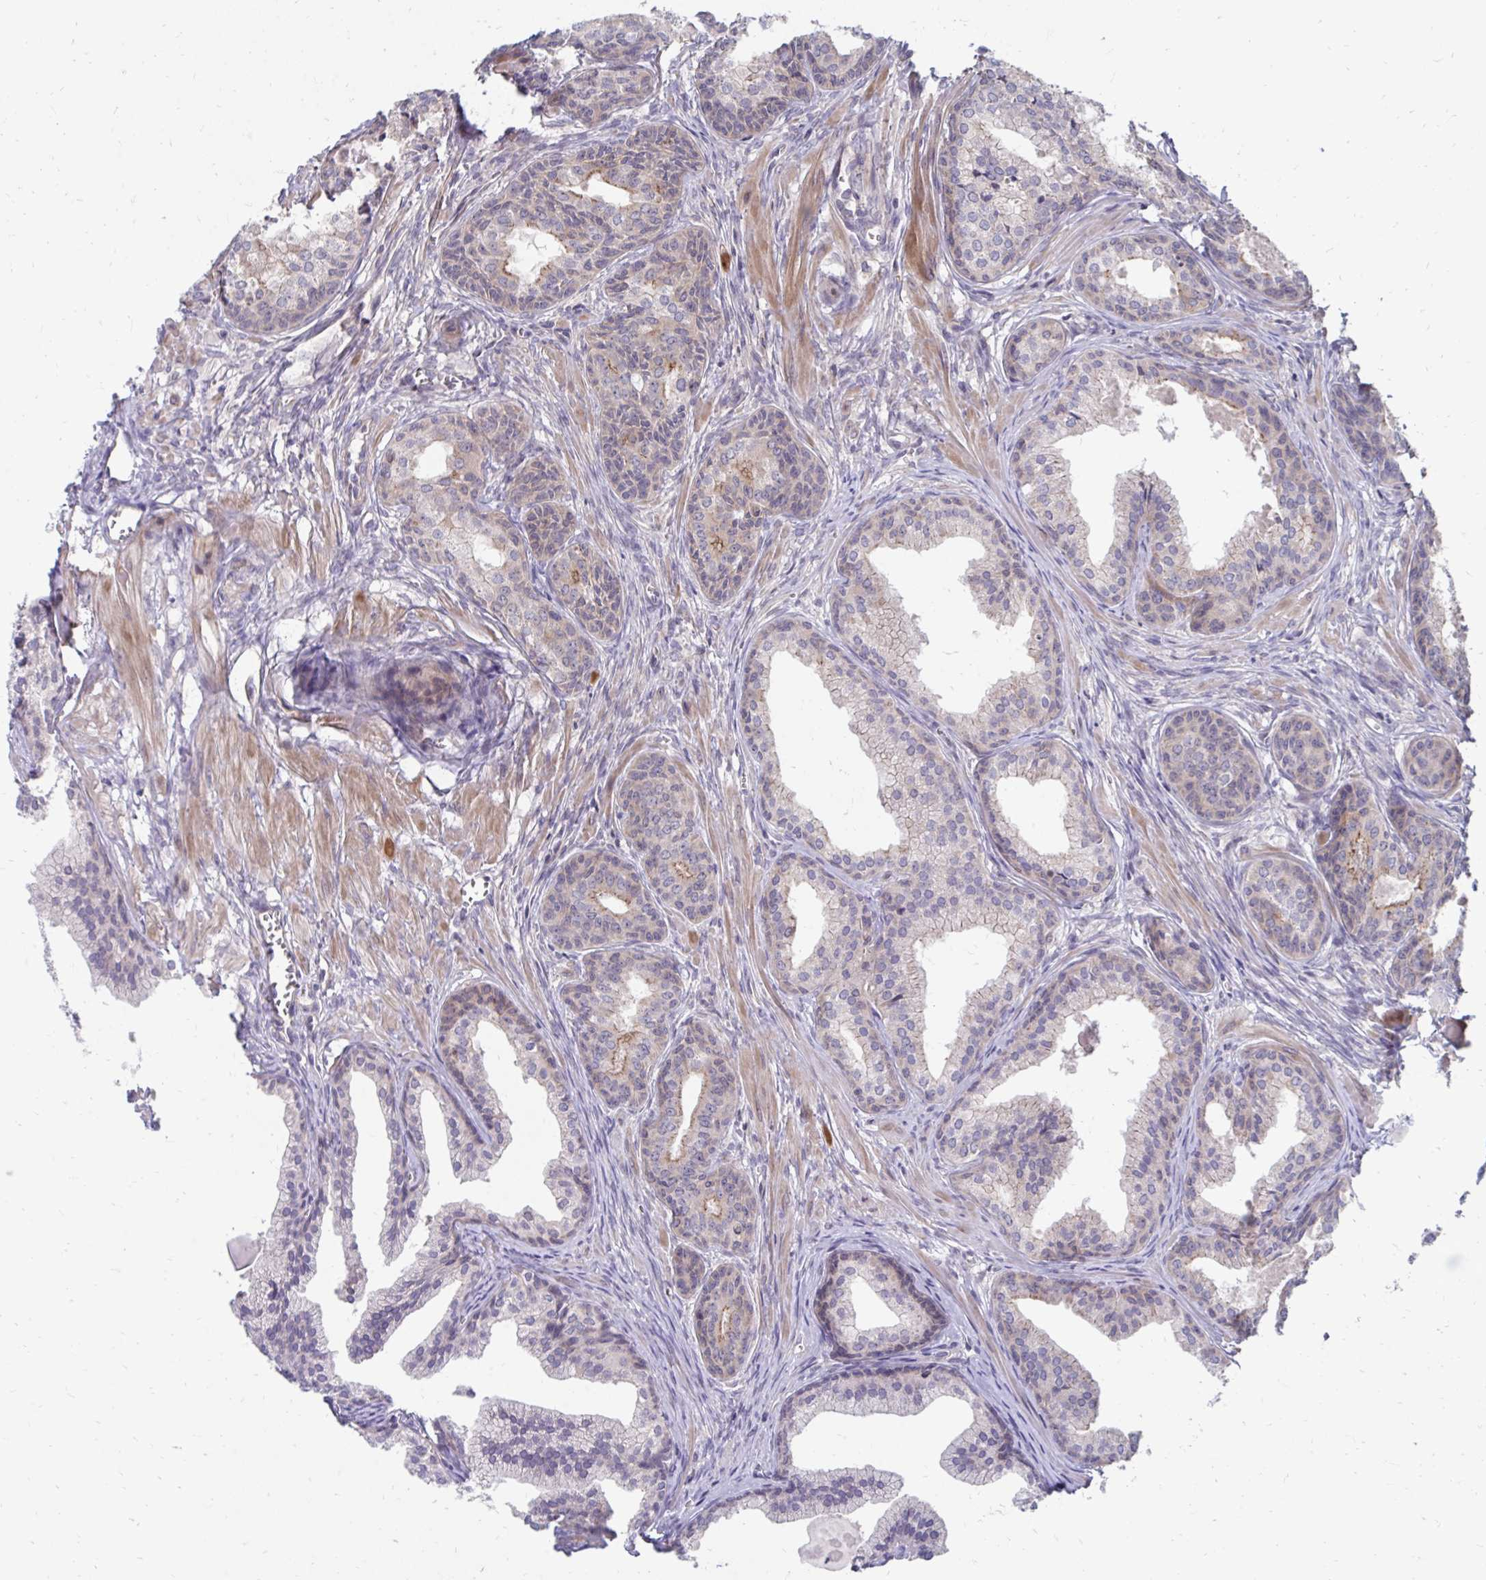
{"staining": {"intensity": "weak", "quantity": "<25%", "location": "cytoplasmic/membranous"}, "tissue": "prostate cancer", "cell_type": "Tumor cells", "image_type": "cancer", "snomed": [{"axis": "morphology", "description": "Adenocarcinoma, High grade"}, {"axis": "topography", "description": "Prostate"}], "caption": "IHC photomicrograph of human prostate cancer (adenocarcinoma (high-grade)) stained for a protein (brown), which exhibits no staining in tumor cells.", "gene": "ITPR2", "patient": {"sex": "male", "age": 68}}